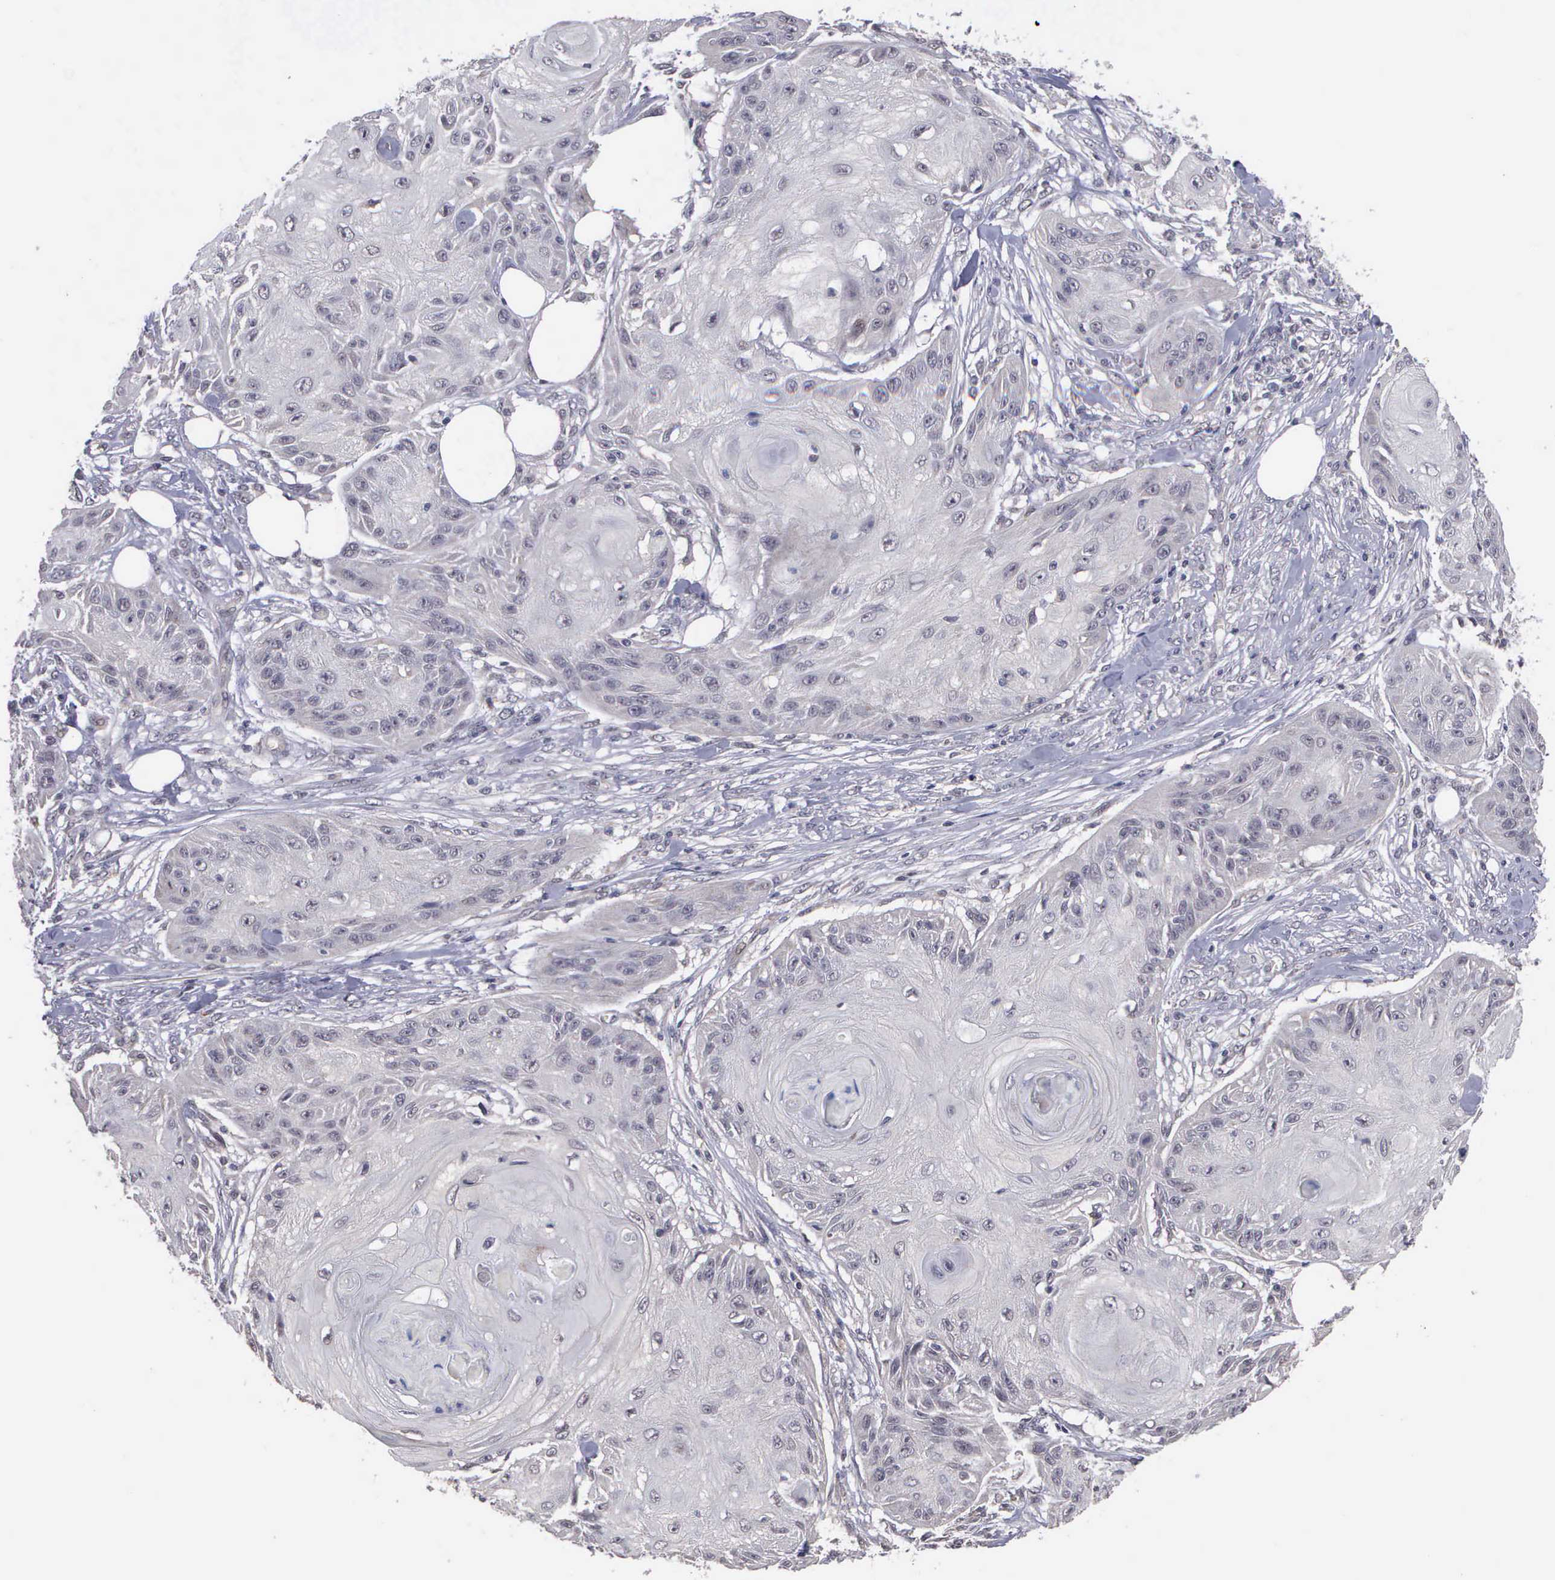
{"staining": {"intensity": "negative", "quantity": "none", "location": "none"}, "tissue": "skin cancer", "cell_type": "Tumor cells", "image_type": "cancer", "snomed": [{"axis": "morphology", "description": "Squamous cell carcinoma, NOS"}, {"axis": "topography", "description": "Skin"}], "caption": "Photomicrograph shows no protein staining in tumor cells of skin cancer tissue. (DAB immunohistochemistry (IHC) with hematoxylin counter stain).", "gene": "MAP3K9", "patient": {"sex": "female", "age": 88}}